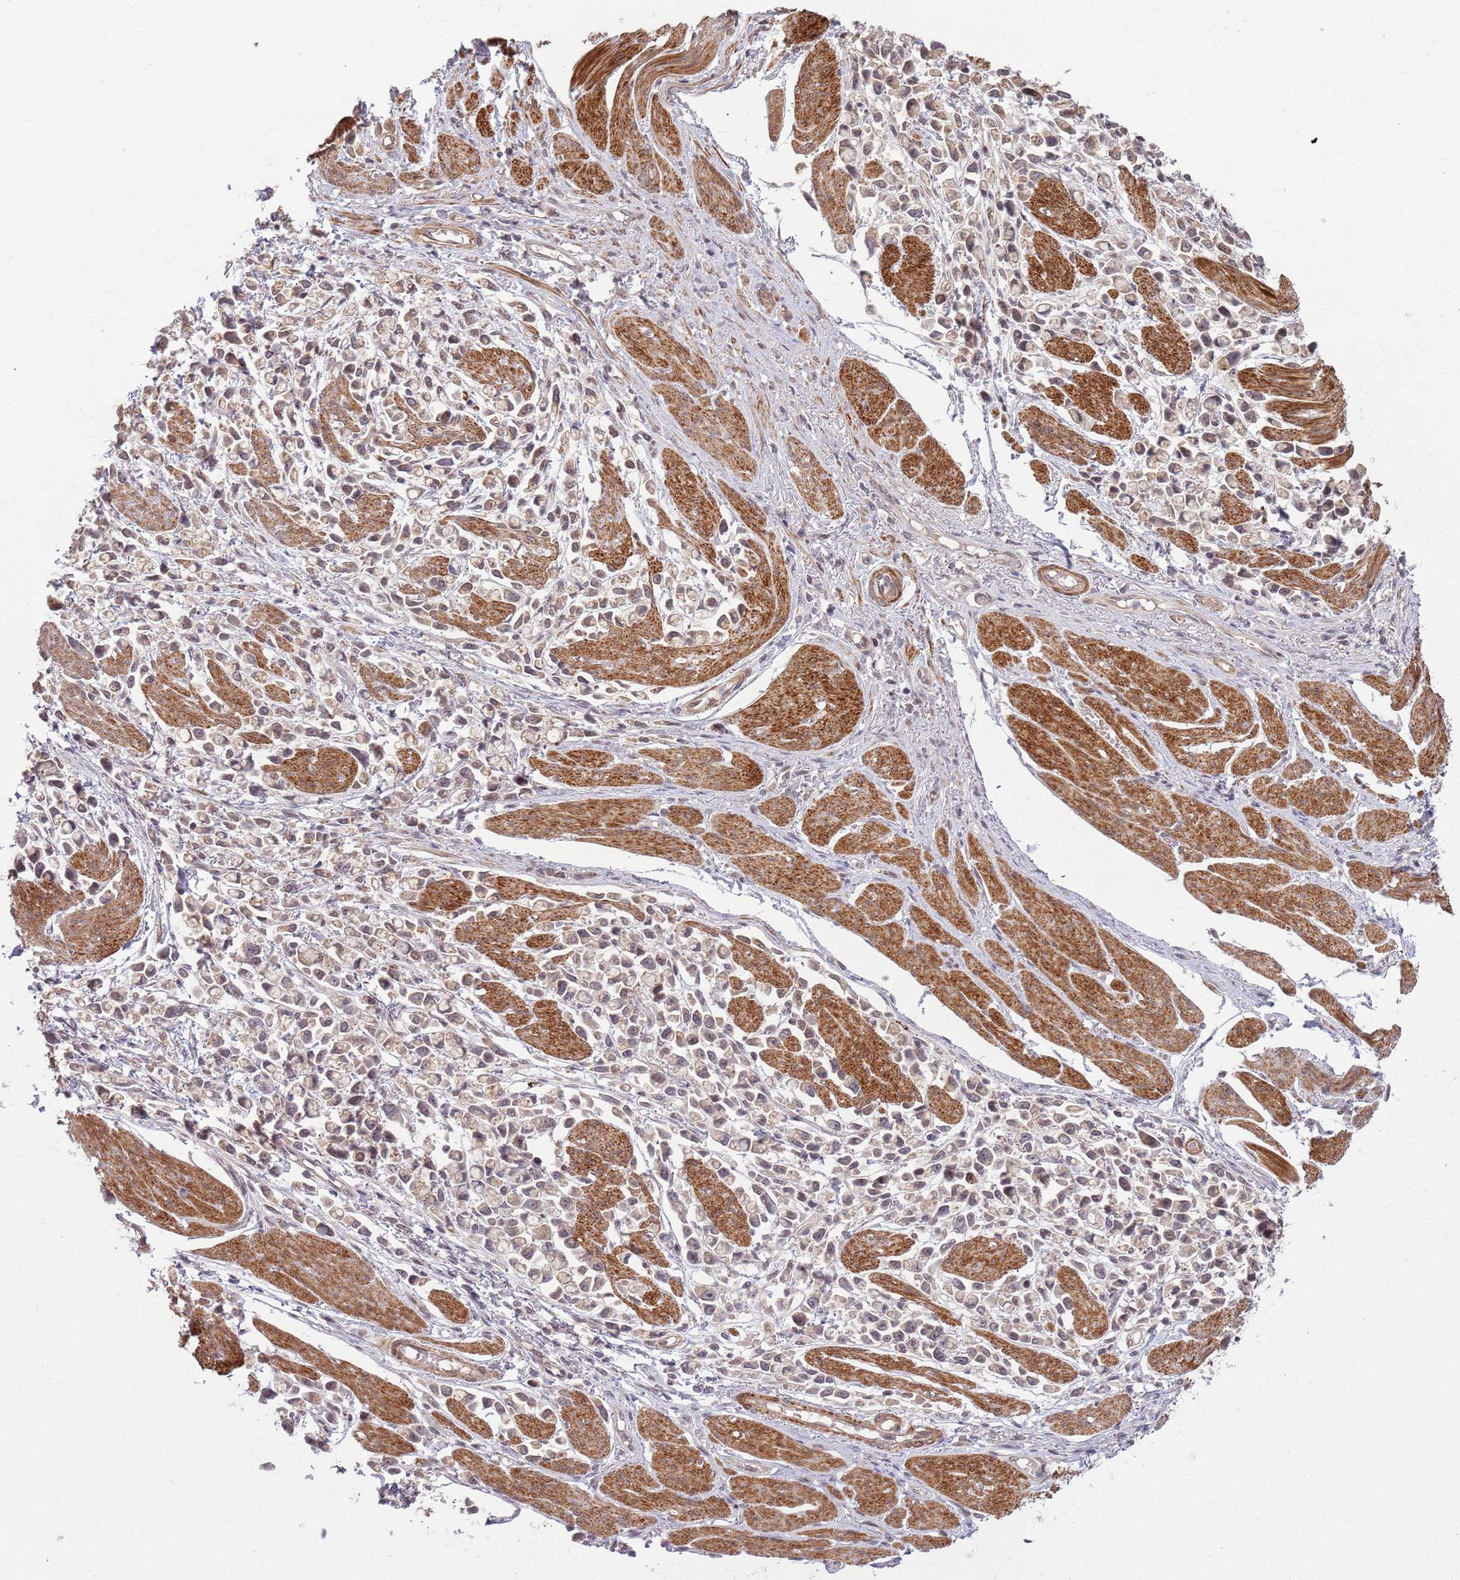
{"staining": {"intensity": "weak", "quantity": "<25%", "location": "cytoplasmic/membranous"}, "tissue": "stomach cancer", "cell_type": "Tumor cells", "image_type": "cancer", "snomed": [{"axis": "morphology", "description": "Adenocarcinoma, NOS"}, {"axis": "topography", "description": "Stomach"}], "caption": "Human stomach adenocarcinoma stained for a protein using immunohistochemistry (IHC) displays no positivity in tumor cells.", "gene": "CCDC154", "patient": {"sex": "female", "age": 81}}